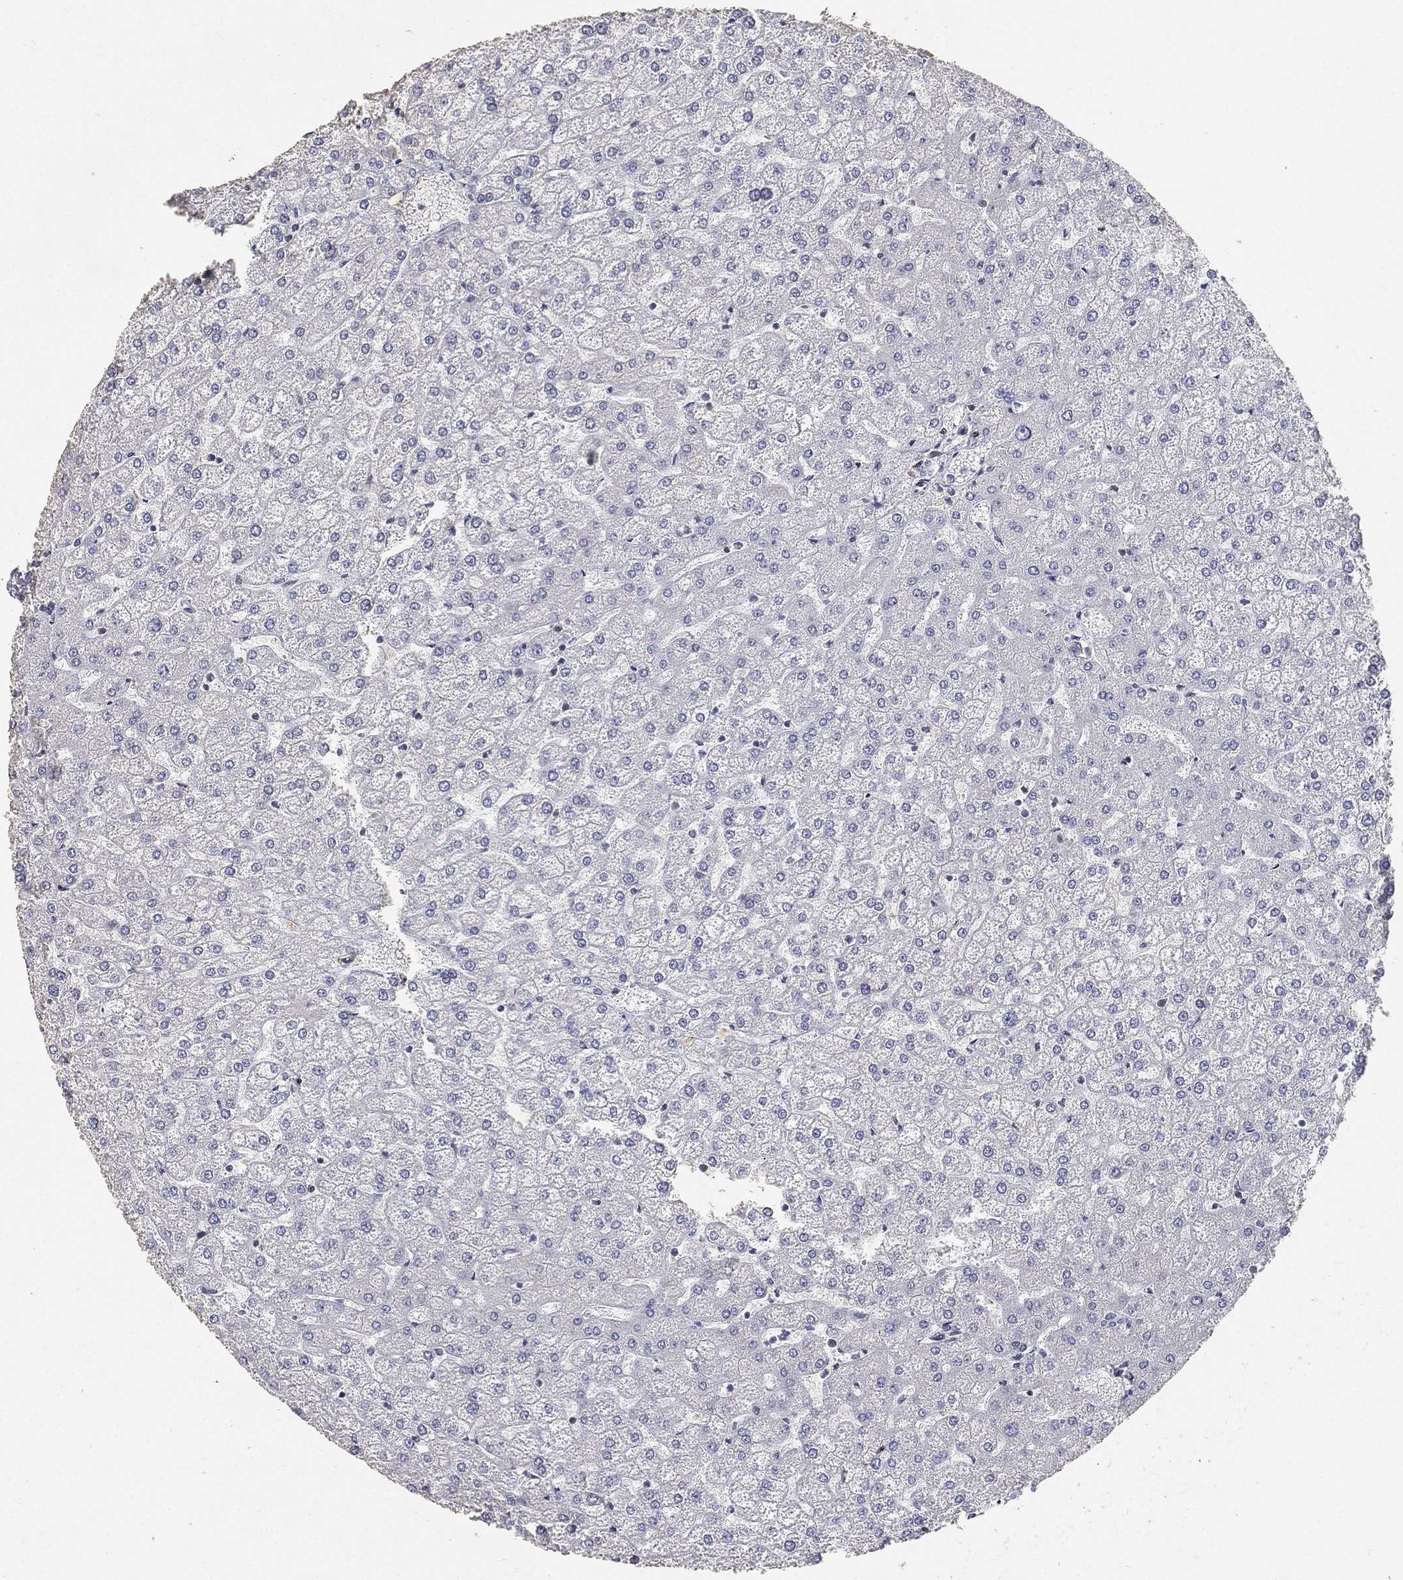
{"staining": {"intensity": "negative", "quantity": "none", "location": "none"}, "tissue": "liver", "cell_type": "Cholangiocytes", "image_type": "normal", "snomed": [{"axis": "morphology", "description": "Normal tissue, NOS"}, {"axis": "topography", "description": "Liver"}], "caption": "DAB immunohistochemical staining of benign human liver exhibits no significant positivity in cholangiocytes. (DAB IHC visualized using brightfield microscopy, high magnification).", "gene": "CRTC3", "patient": {"sex": "female", "age": 32}}